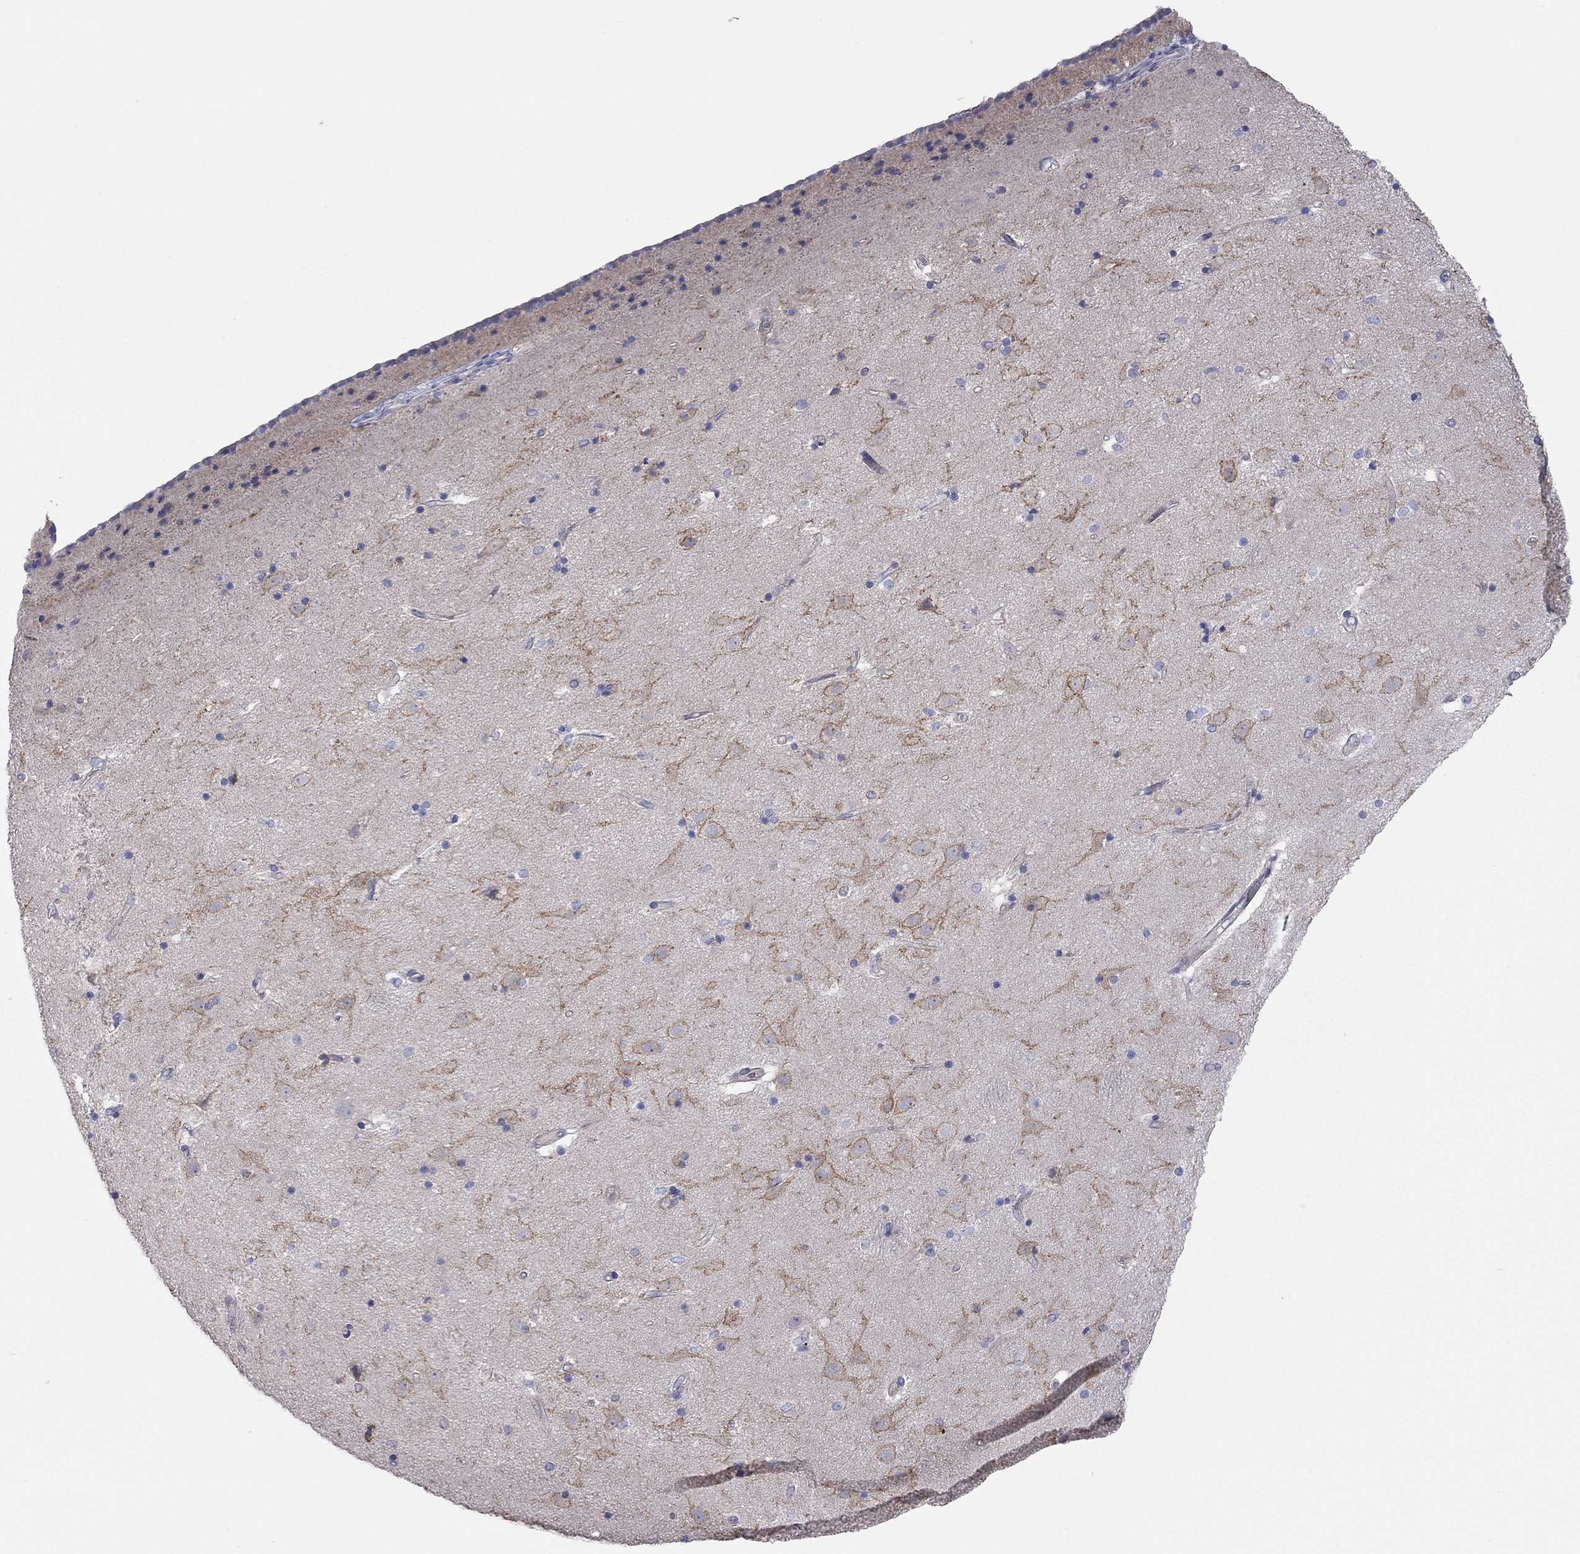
{"staining": {"intensity": "negative", "quantity": "none", "location": "none"}, "tissue": "caudate", "cell_type": "Glial cells", "image_type": "normal", "snomed": [{"axis": "morphology", "description": "Normal tissue, NOS"}, {"axis": "topography", "description": "Lateral ventricle wall"}], "caption": "The photomicrograph displays no significant positivity in glial cells of caudate.", "gene": "KCNB1", "patient": {"sex": "female", "age": 71}}